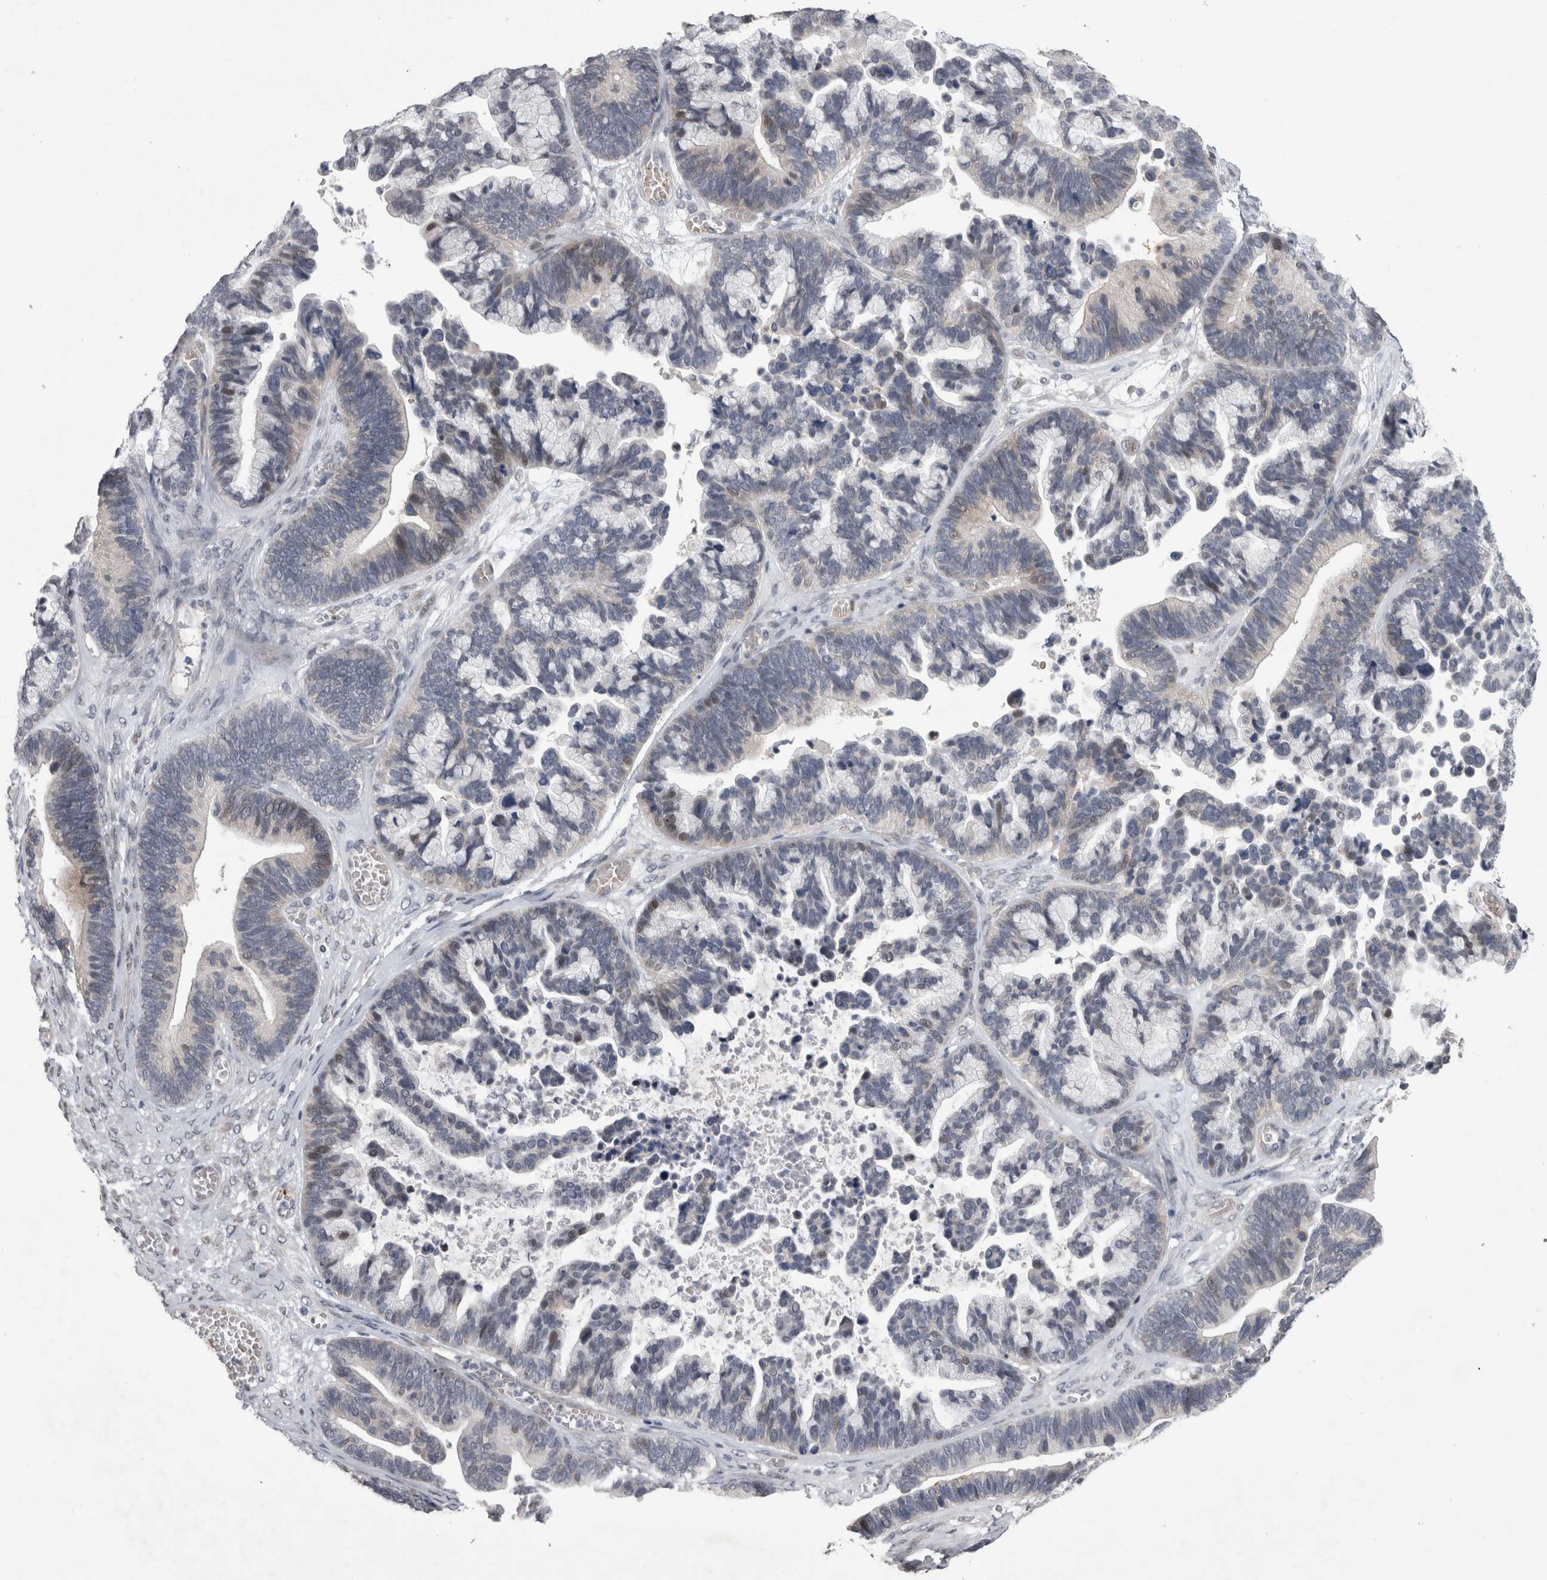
{"staining": {"intensity": "negative", "quantity": "none", "location": "none"}, "tissue": "ovarian cancer", "cell_type": "Tumor cells", "image_type": "cancer", "snomed": [{"axis": "morphology", "description": "Cystadenocarcinoma, serous, NOS"}, {"axis": "topography", "description": "Ovary"}], "caption": "Tumor cells show no significant expression in ovarian cancer.", "gene": "IFI44", "patient": {"sex": "female", "age": 56}}